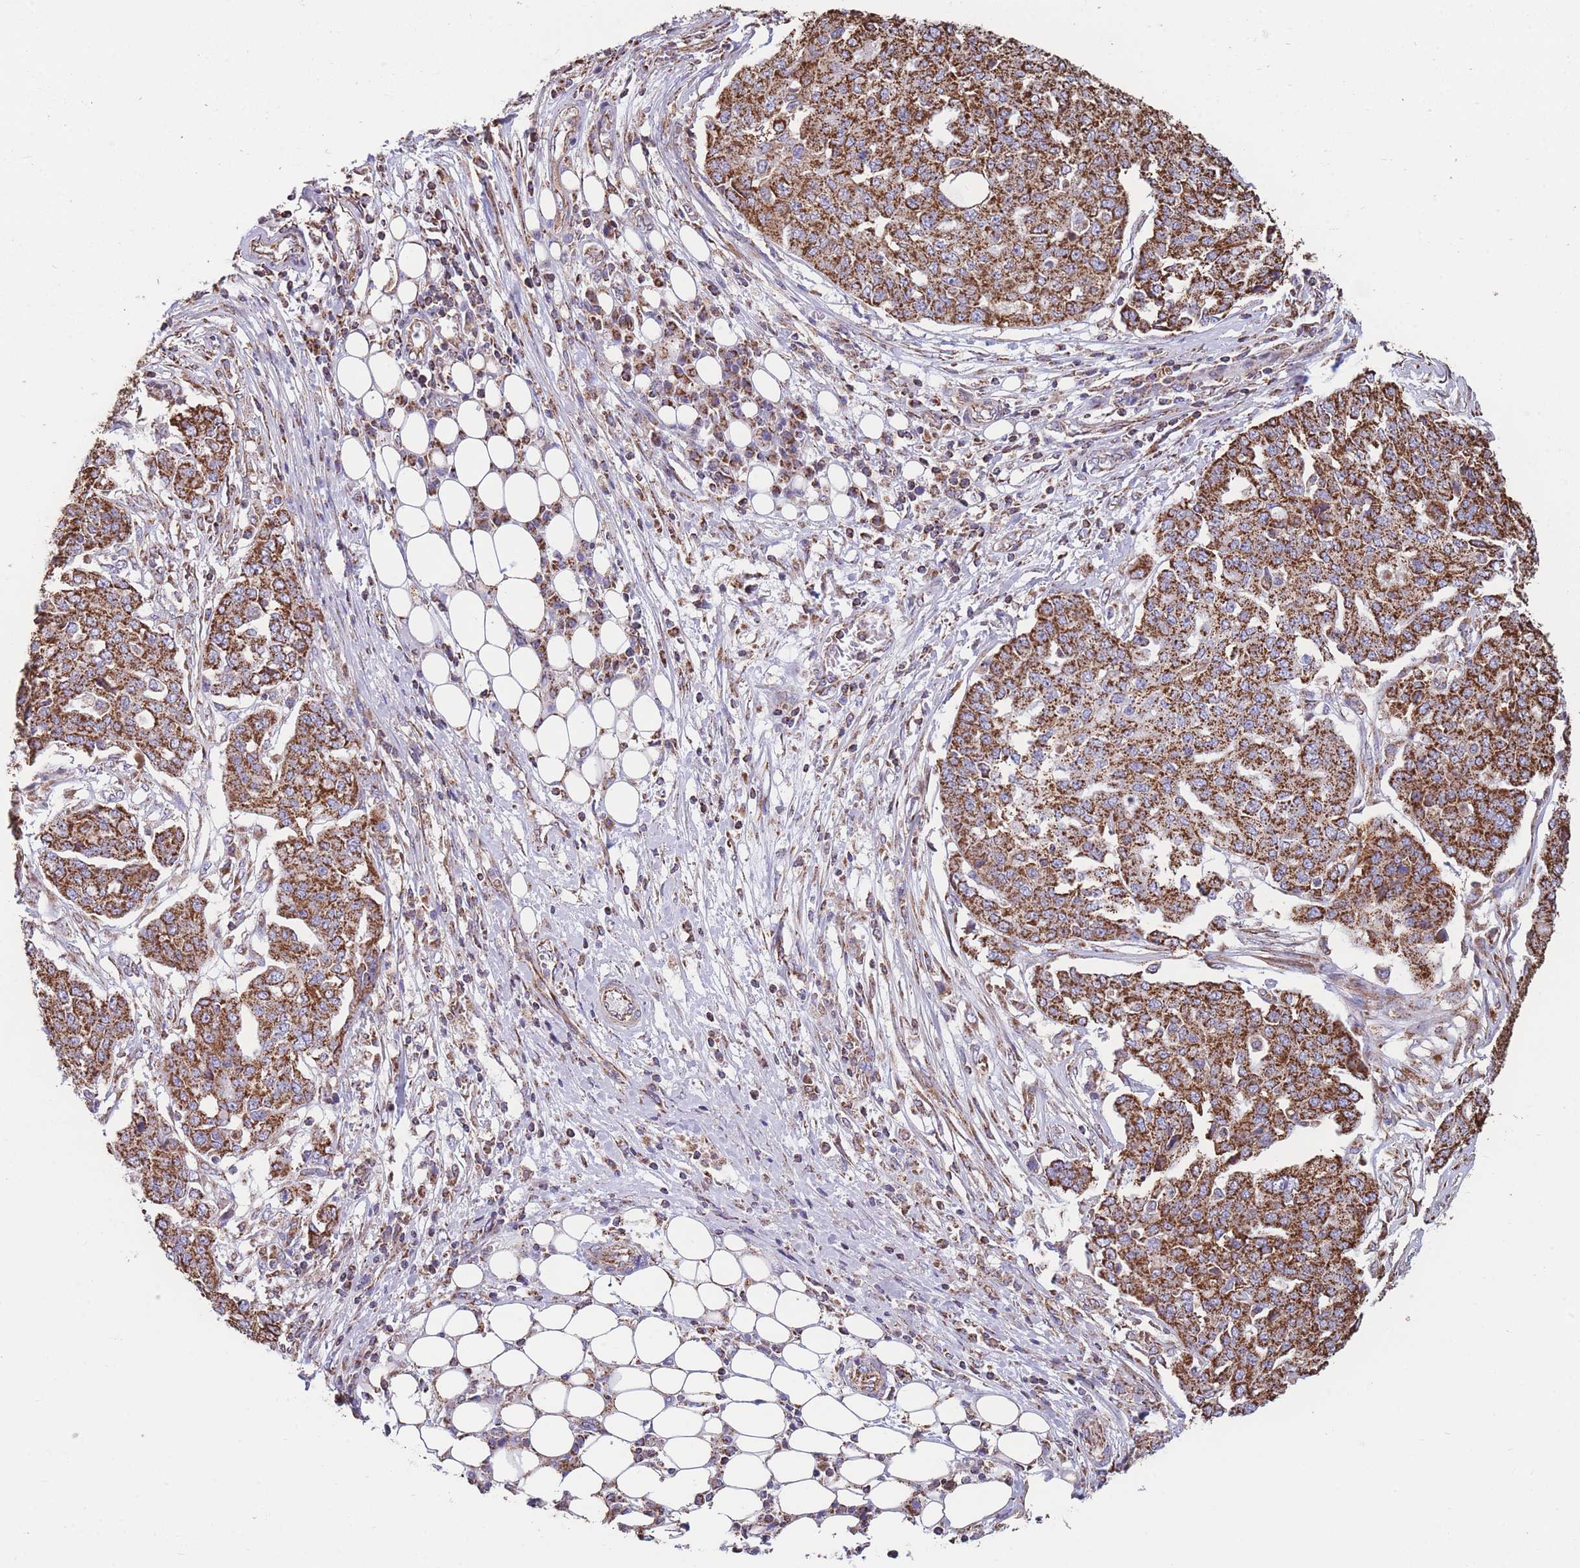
{"staining": {"intensity": "strong", "quantity": ">75%", "location": "cytoplasmic/membranous"}, "tissue": "ovarian cancer", "cell_type": "Tumor cells", "image_type": "cancer", "snomed": [{"axis": "morphology", "description": "Cystadenocarcinoma, serous, NOS"}, {"axis": "topography", "description": "Soft tissue"}, {"axis": "topography", "description": "Ovary"}], "caption": "An immunohistochemistry (IHC) histopathology image of tumor tissue is shown. Protein staining in brown highlights strong cytoplasmic/membranous positivity in ovarian serous cystadenocarcinoma within tumor cells.", "gene": "FKBP8", "patient": {"sex": "female", "age": 57}}